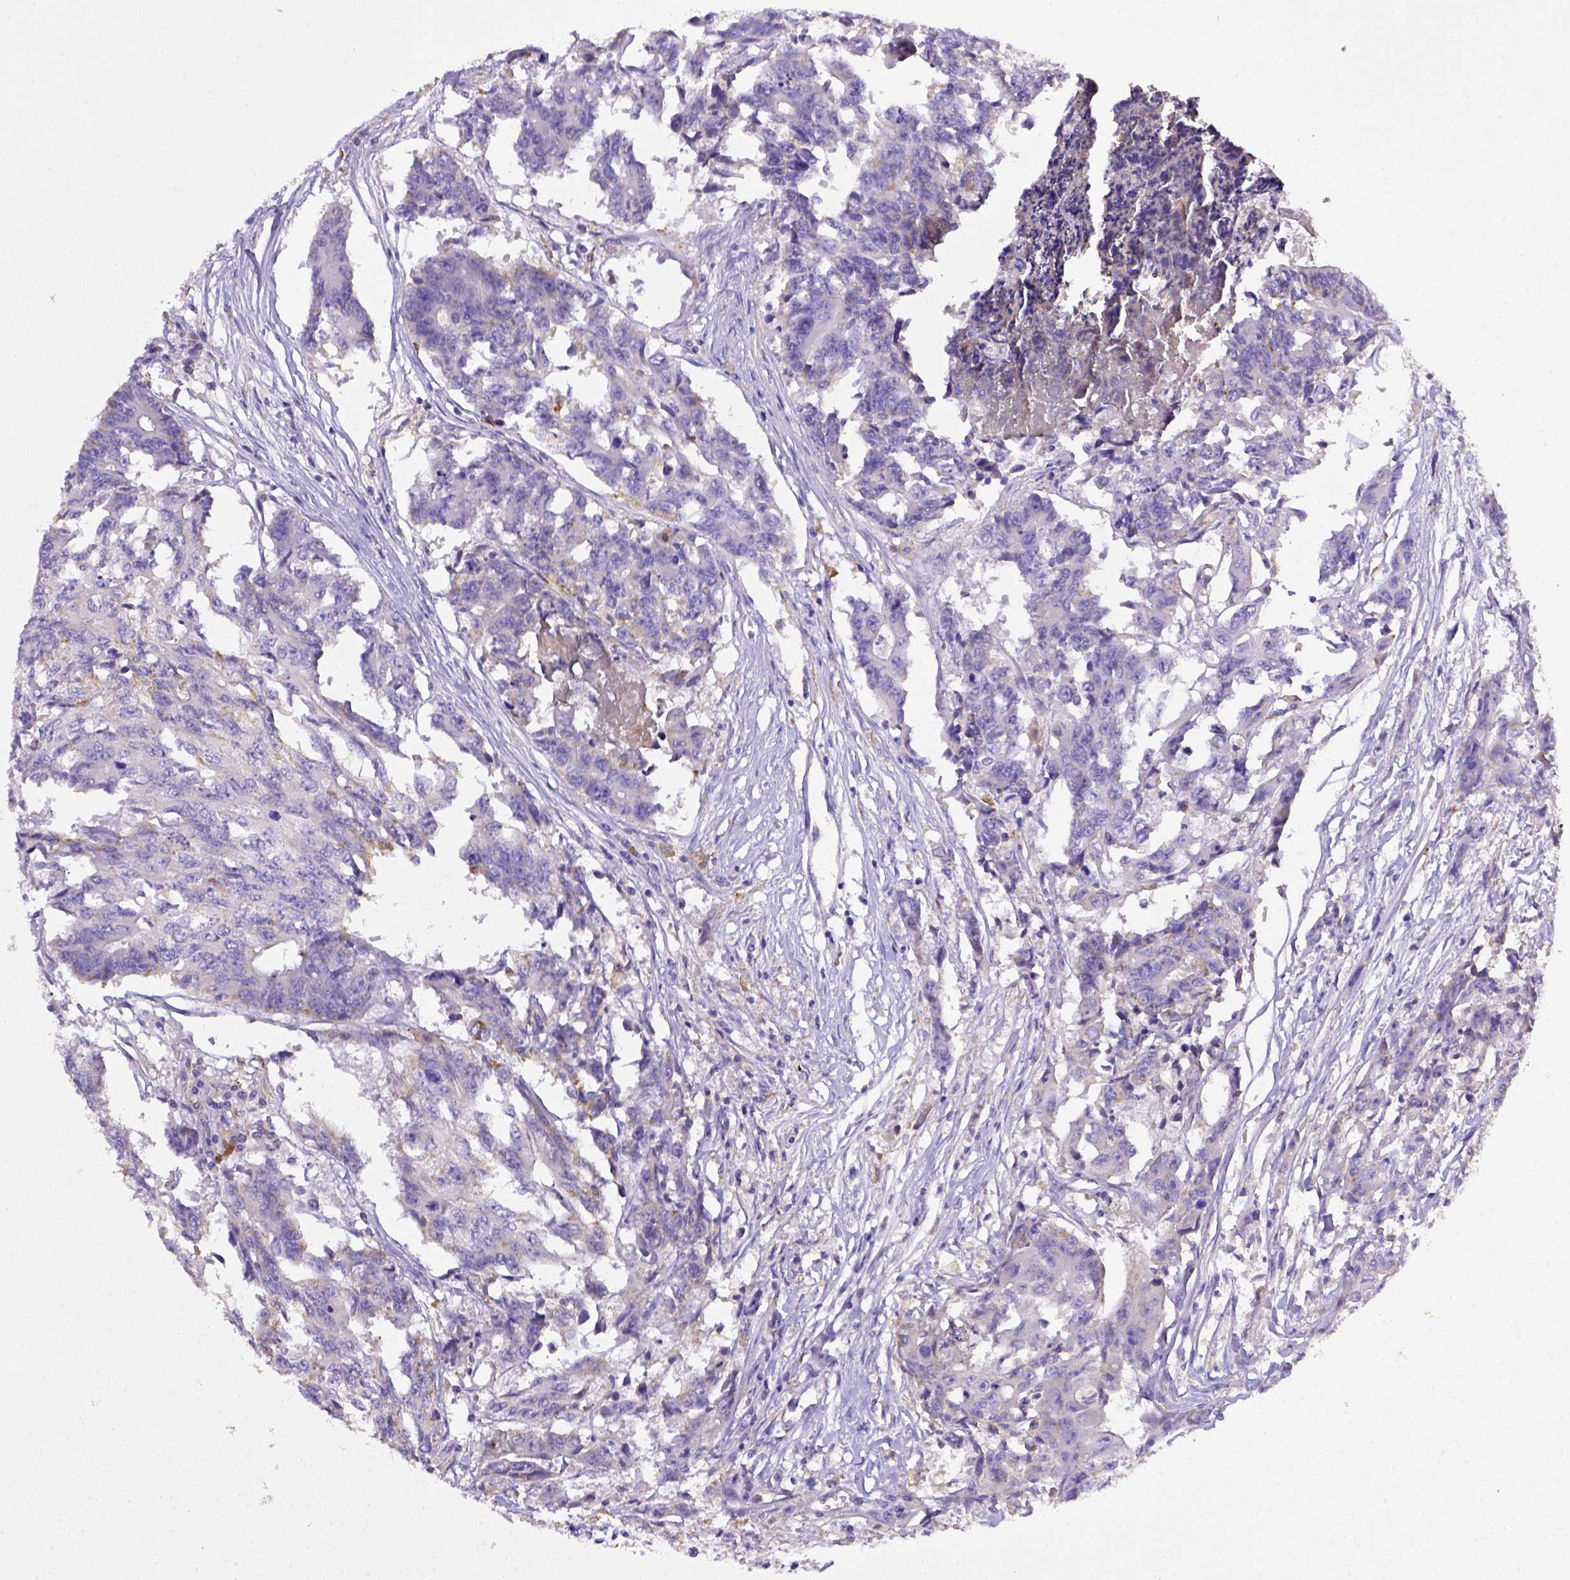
{"staining": {"intensity": "negative", "quantity": "none", "location": "none"}, "tissue": "colorectal cancer", "cell_type": "Tumor cells", "image_type": "cancer", "snomed": [{"axis": "morphology", "description": "Adenocarcinoma, NOS"}, {"axis": "topography", "description": "Rectum"}], "caption": "Immunohistochemistry (IHC) micrograph of neoplastic tissue: colorectal cancer (adenocarcinoma) stained with DAB shows no significant protein positivity in tumor cells.", "gene": "CD40", "patient": {"sex": "male", "age": 54}}